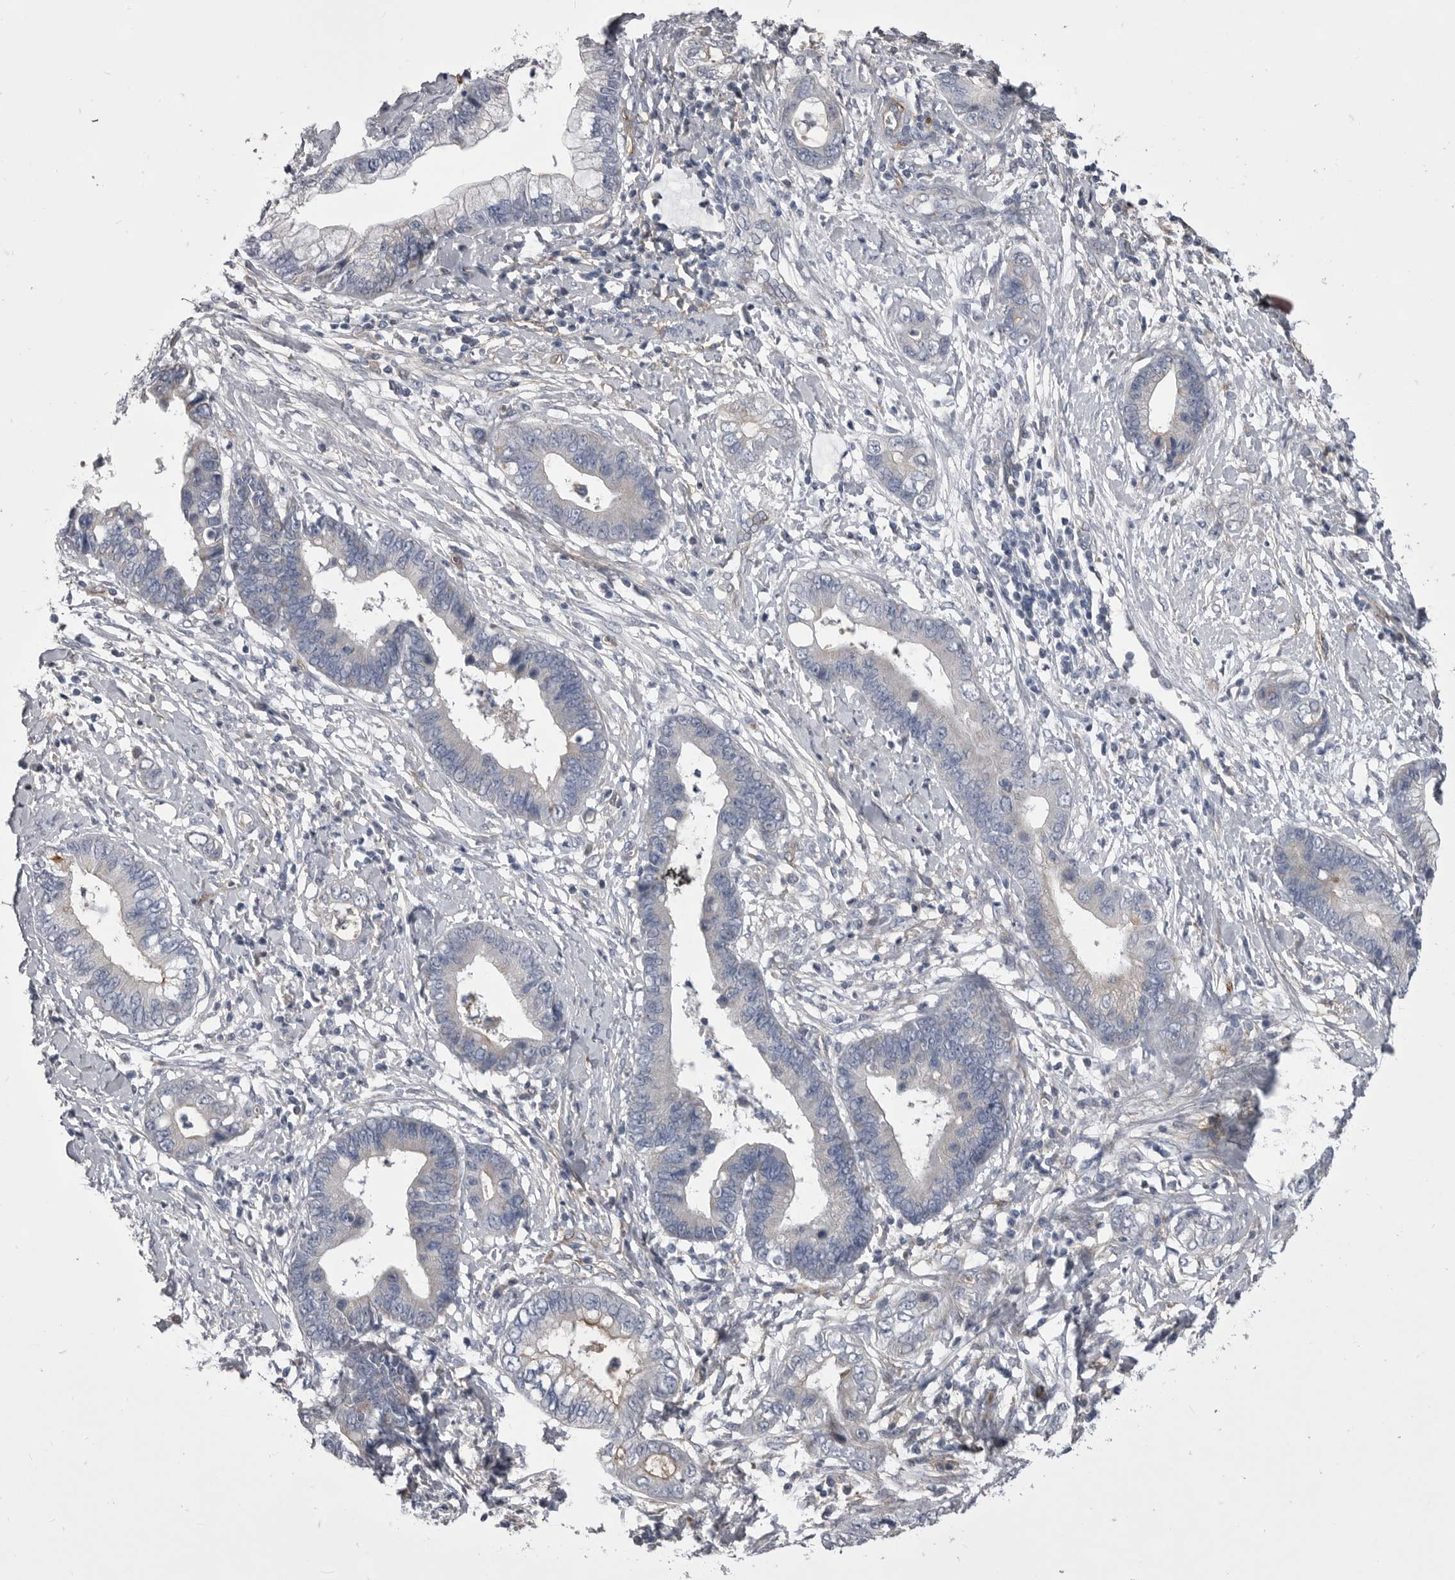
{"staining": {"intensity": "negative", "quantity": "none", "location": "none"}, "tissue": "cervical cancer", "cell_type": "Tumor cells", "image_type": "cancer", "snomed": [{"axis": "morphology", "description": "Adenocarcinoma, NOS"}, {"axis": "topography", "description": "Cervix"}], "caption": "This image is of cervical cancer (adenocarcinoma) stained with immunohistochemistry (IHC) to label a protein in brown with the nuclei are counter-stained blue. There is no expression in tumor cells.", "gene": "OPLAH", "patient": {"sex": "female", "age": 44}}